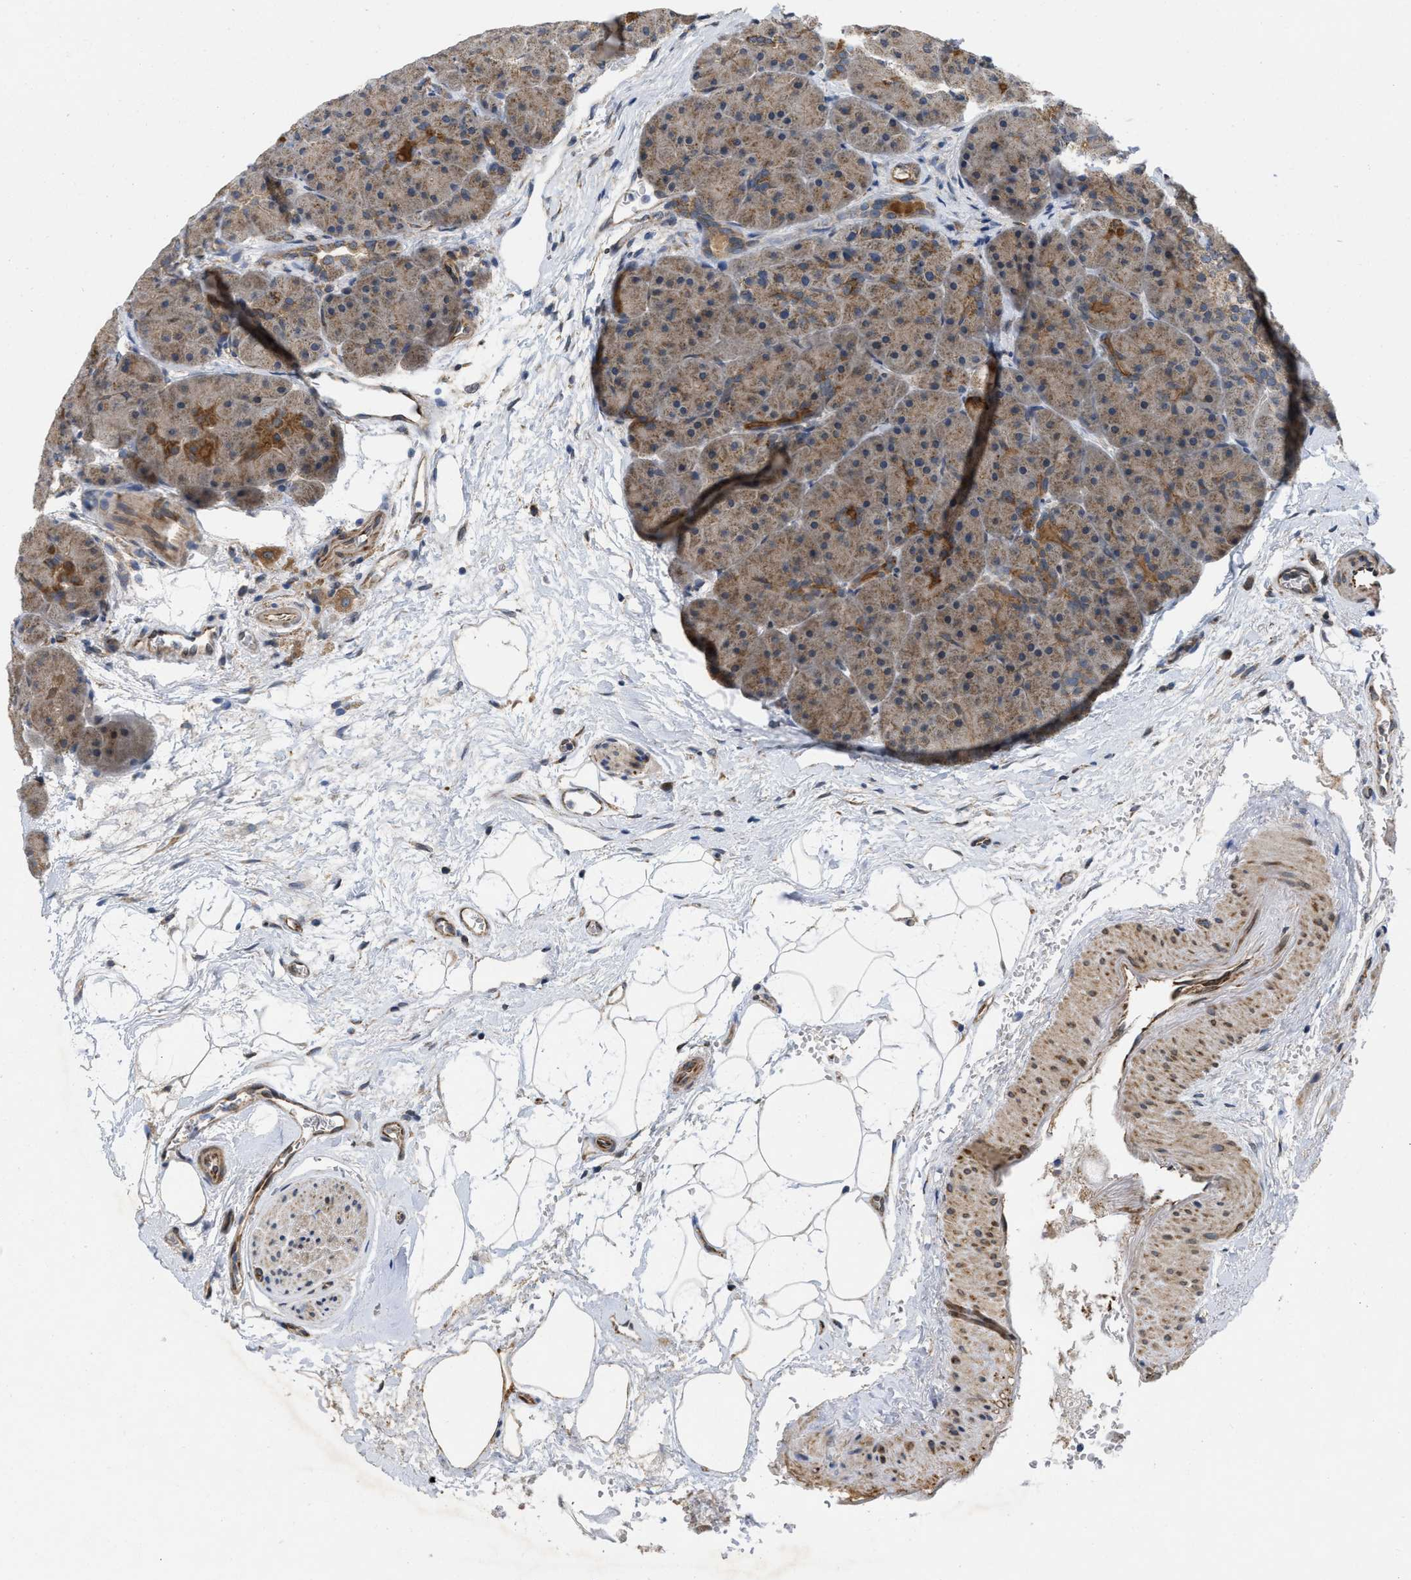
{"staining": {"intensity": "moderate", "quantity": "25%-75%", "location": "cytoplasmic/membranous"}, "tissue": "pancreas", "cell_type": "Exocrine glandular cells", "image_type": "normal", "snomed": [{"axis": "morphology", "description": "Normal tissue, NOS"}, {"axis": "topography", "description": "Pancreas"}], "caption": "Moderate cytoplasmic/membranous protein positivity is present in approximately 25%-75% of exocrine glandular cells in pancreas. Ihc stains the protein in brown and the nuclei are stained blue.", "gene": "EOGT", "patient": {"sex": "male", "age": 66}}